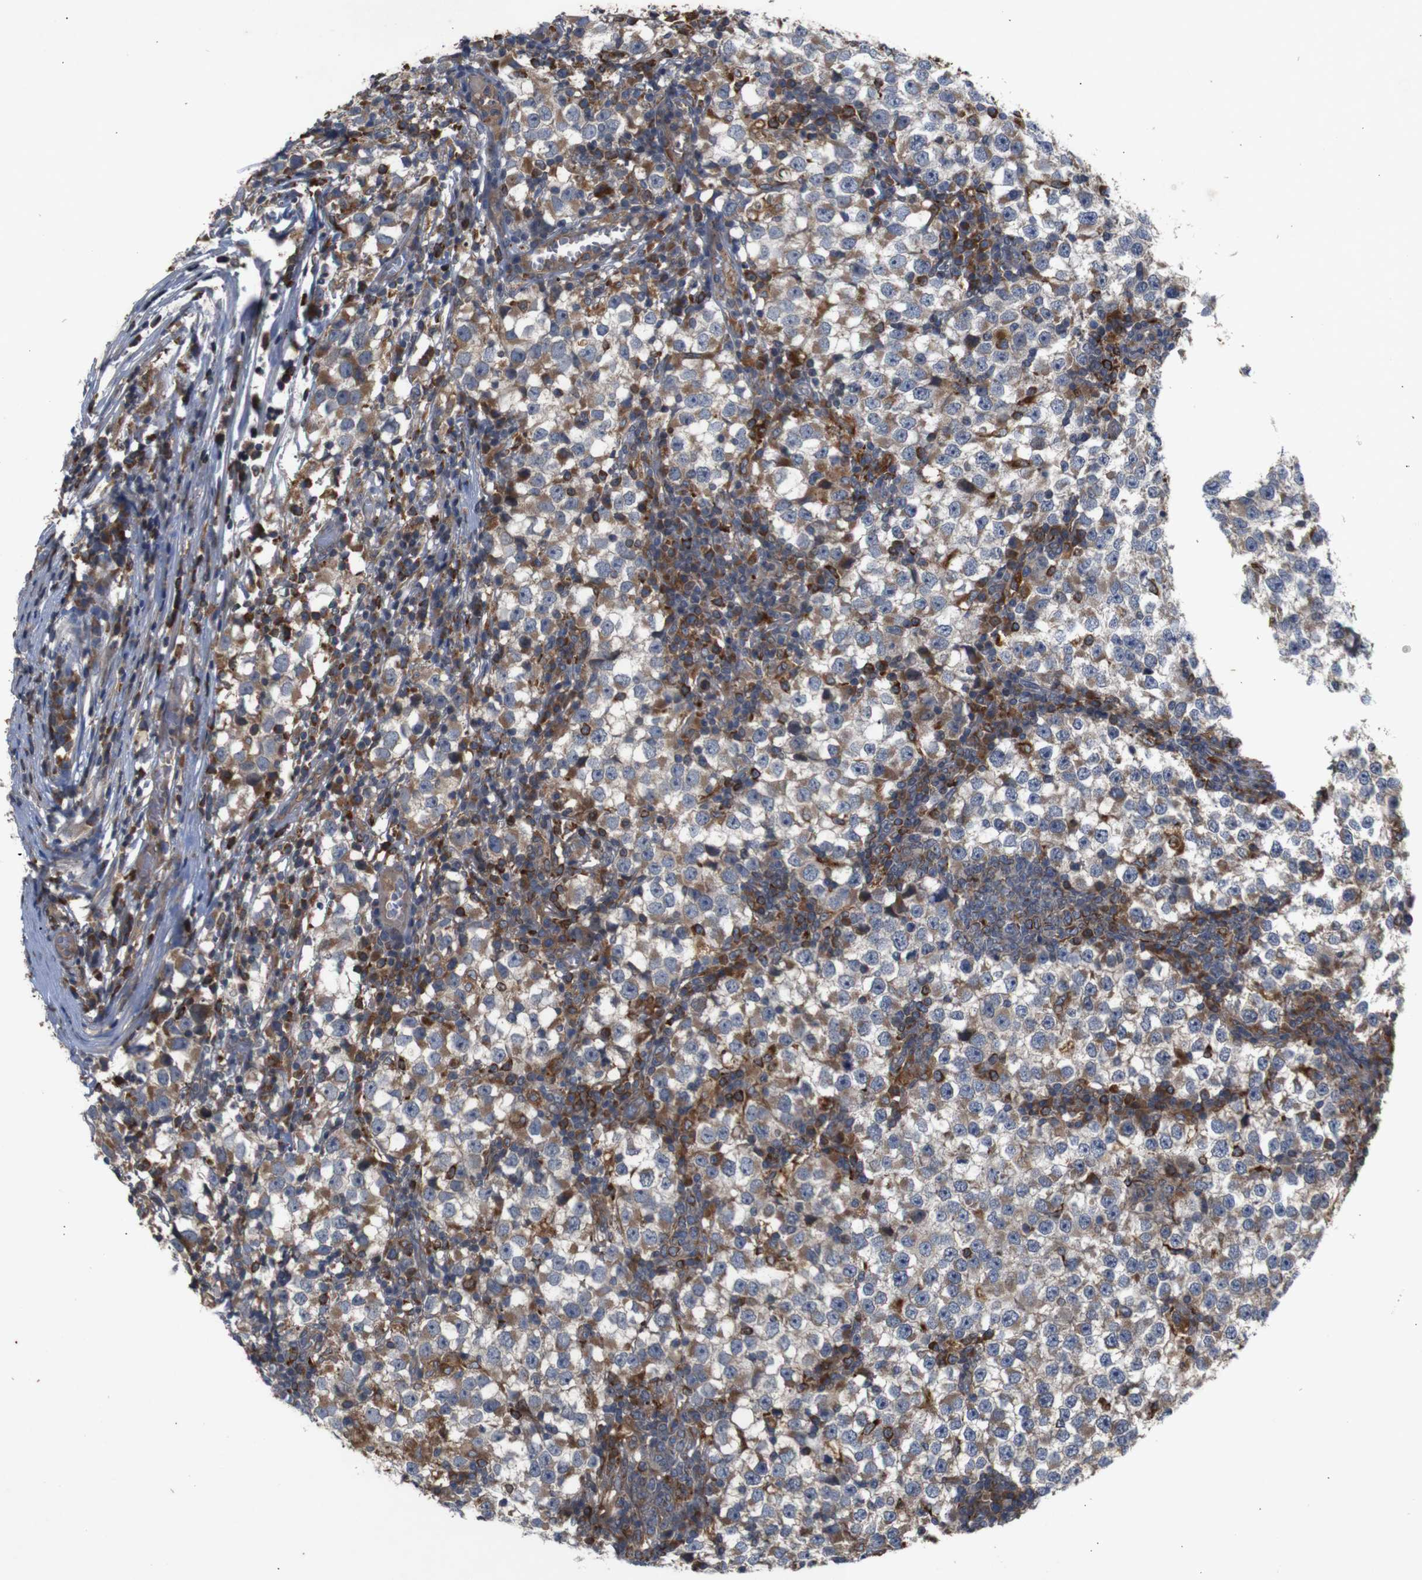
{"staining": {"intensity": "moderate", "quantity": "25%-75%", "location": "cytoplasmic/membranous"}, "tissue": "testis cancer", "cell_type": "Tumor cells", "image_type": "cancer", "snomed": [{"axis": "morphology", "description": "Seminoma, NOS"}, {"axis": "topography", "description": "Testis"}], "caption": "A histopathology image showing moderate cytoplasmic/membranous expression in approximately 25%-75% of tumor cells in testis seminoma, as visualized by brown immunohistochemical staining.", "gene": "PTPN1", "patient": {"sex": "male", "age": 65}}